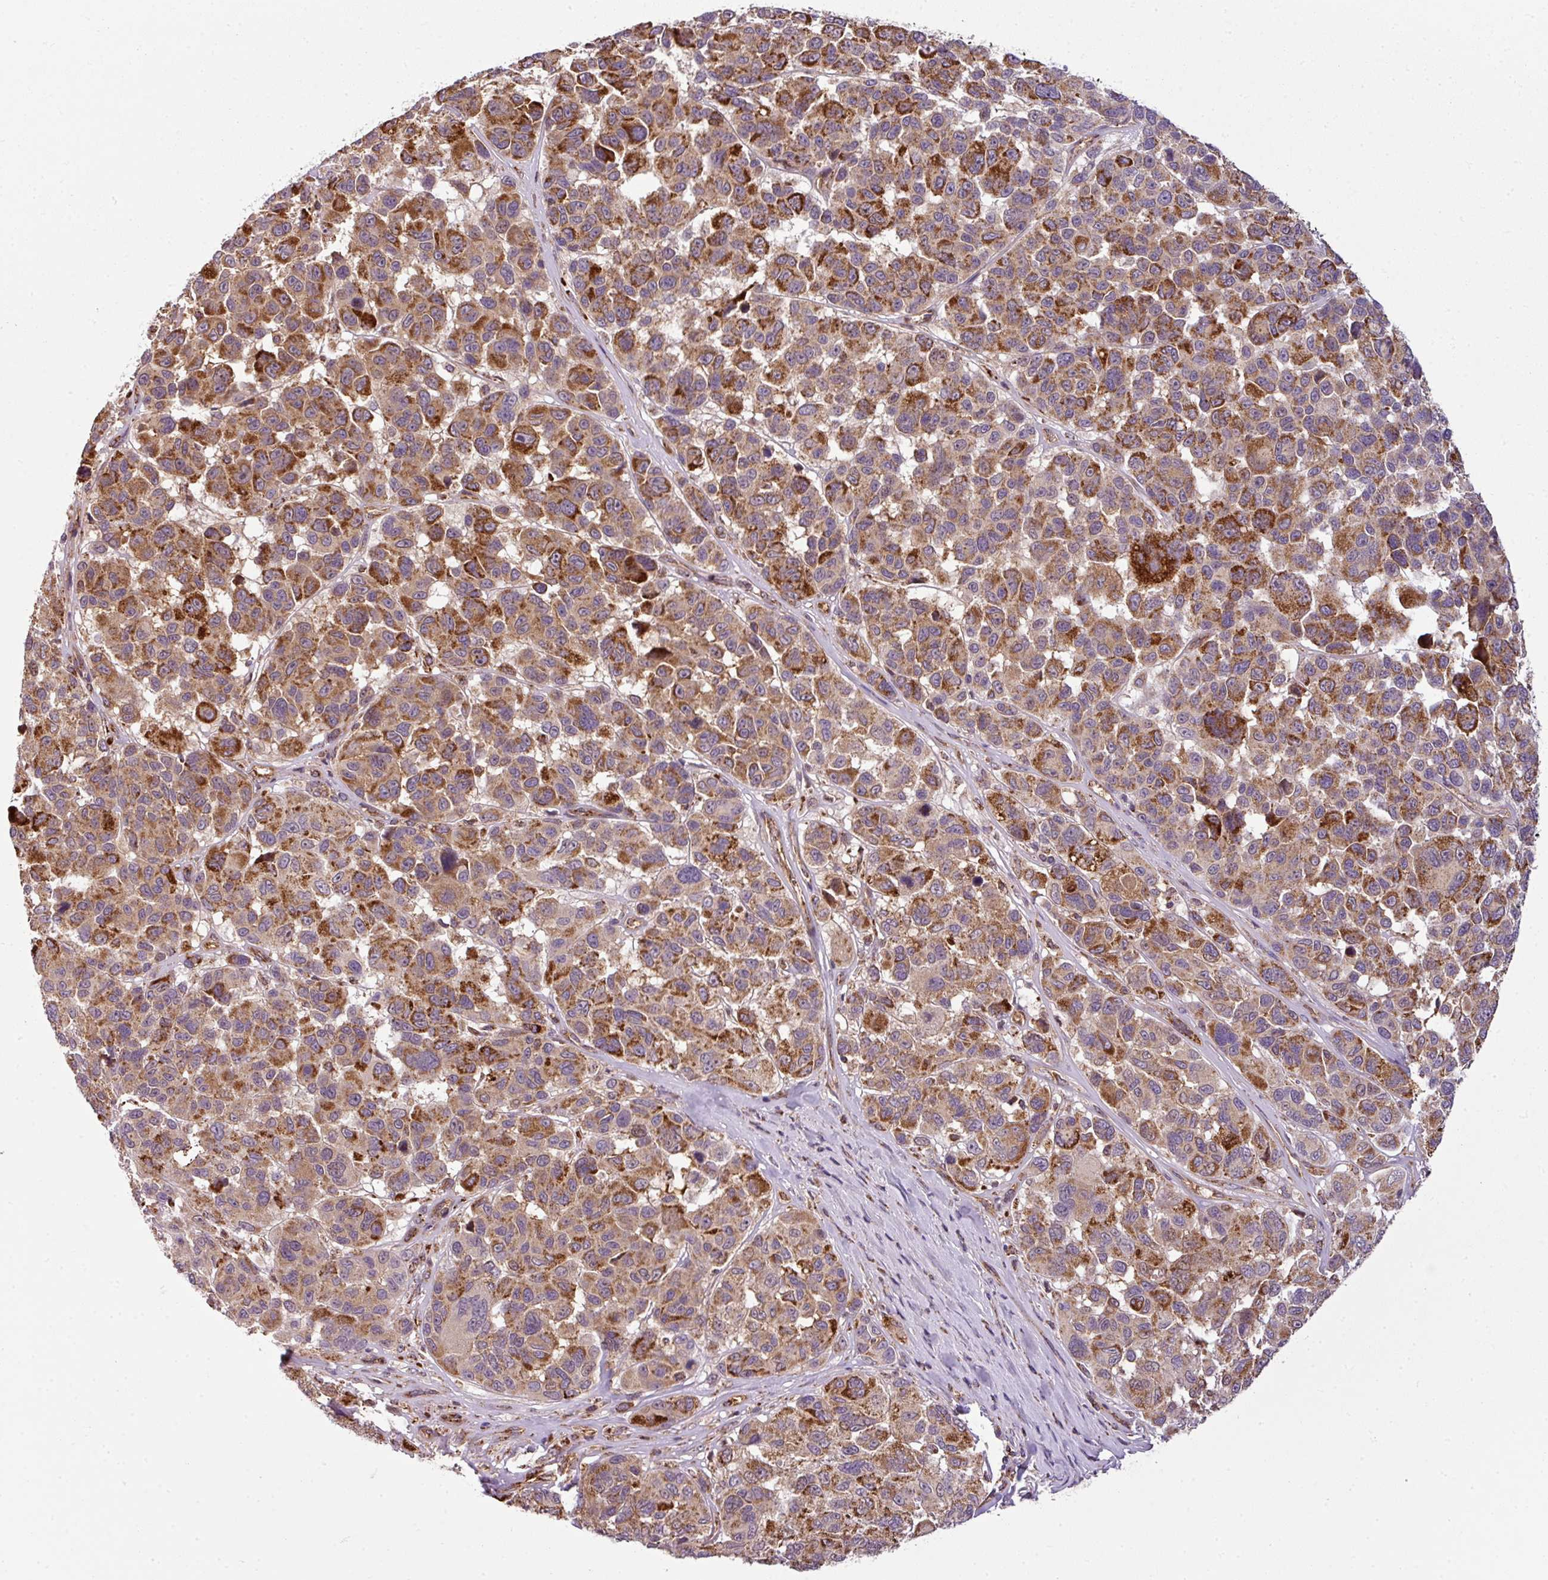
{"staining": {"intensity": "moderate", "quantity": ">75%", "location": "cytoplasmic/membranous"}, "tissue": "melanoma", "cell_type": "Tumor cells", "image_type": "cancer", "snomed": [{"axis": "morphology", "description": "Malignant melanoma, NOS"}, {"axis": "topography", "description": "Skin"}], "caption": "Immunohistochemical staining of melanoma exhibits moderate cytoplasmic/membranous protein expression in approximately >75% of tumor cells.", "gene": "PRELID3B", "patient": {"sex": "female", "age": 66}}